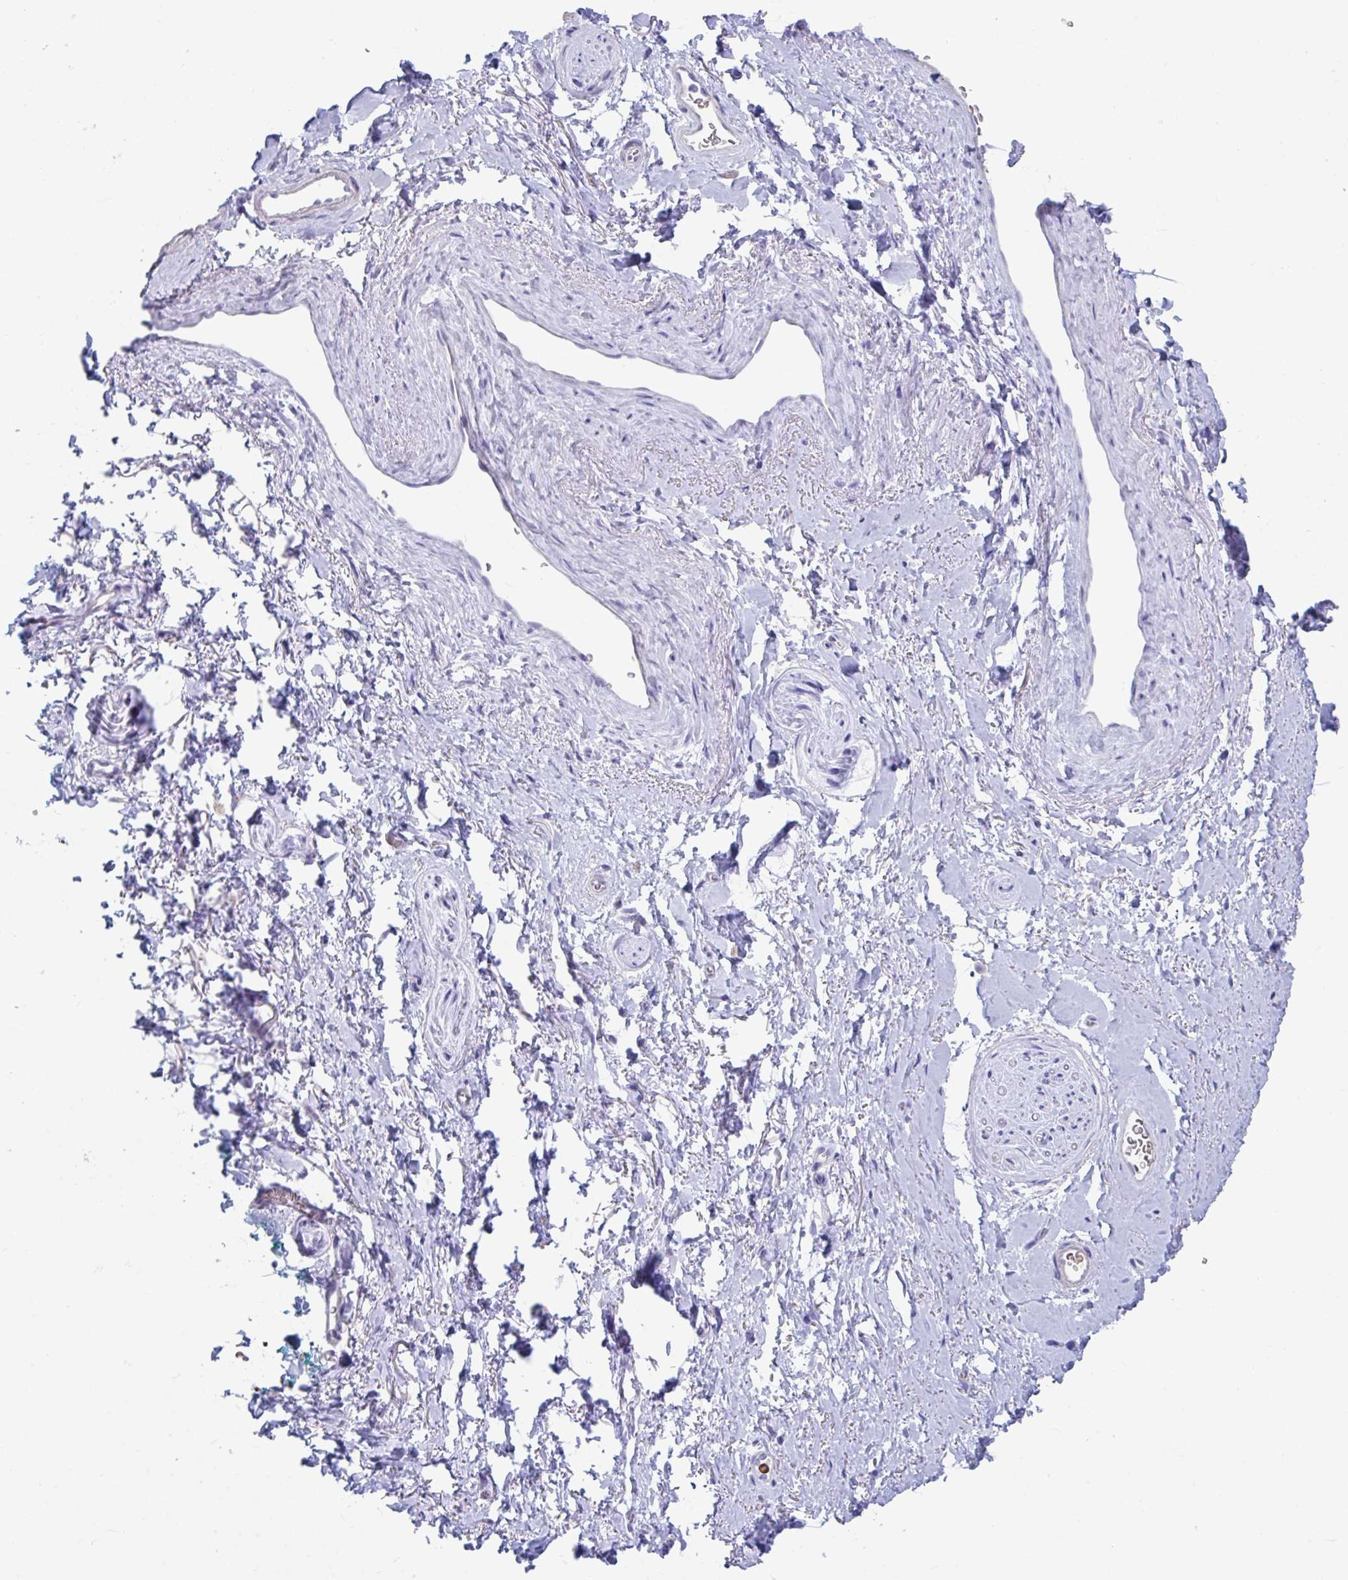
{"staining": {"intensity": "negative", "quantity": "none", "location": "none"}, "tissue": "adipose tissue", "cell_type": "Adipocytes", "image_type": "normal", "snomed": [{"axis": "morphology", "description": "Normal tissue, NOS"}, {"axis": "topography", "description": "Vulva"}, {"axis": "topography", "description": "Peripheral nerve tissue"}], "caption": "Adipose tissue was stained to show a protein in brown. There is no significant staining in adipocytes. (DAB immunohistochemistry (IHC) visualized using brightfield microscopy, high magnification).", "gene": "TTC30A", "patient": {"sex": "female", "age": 66}}